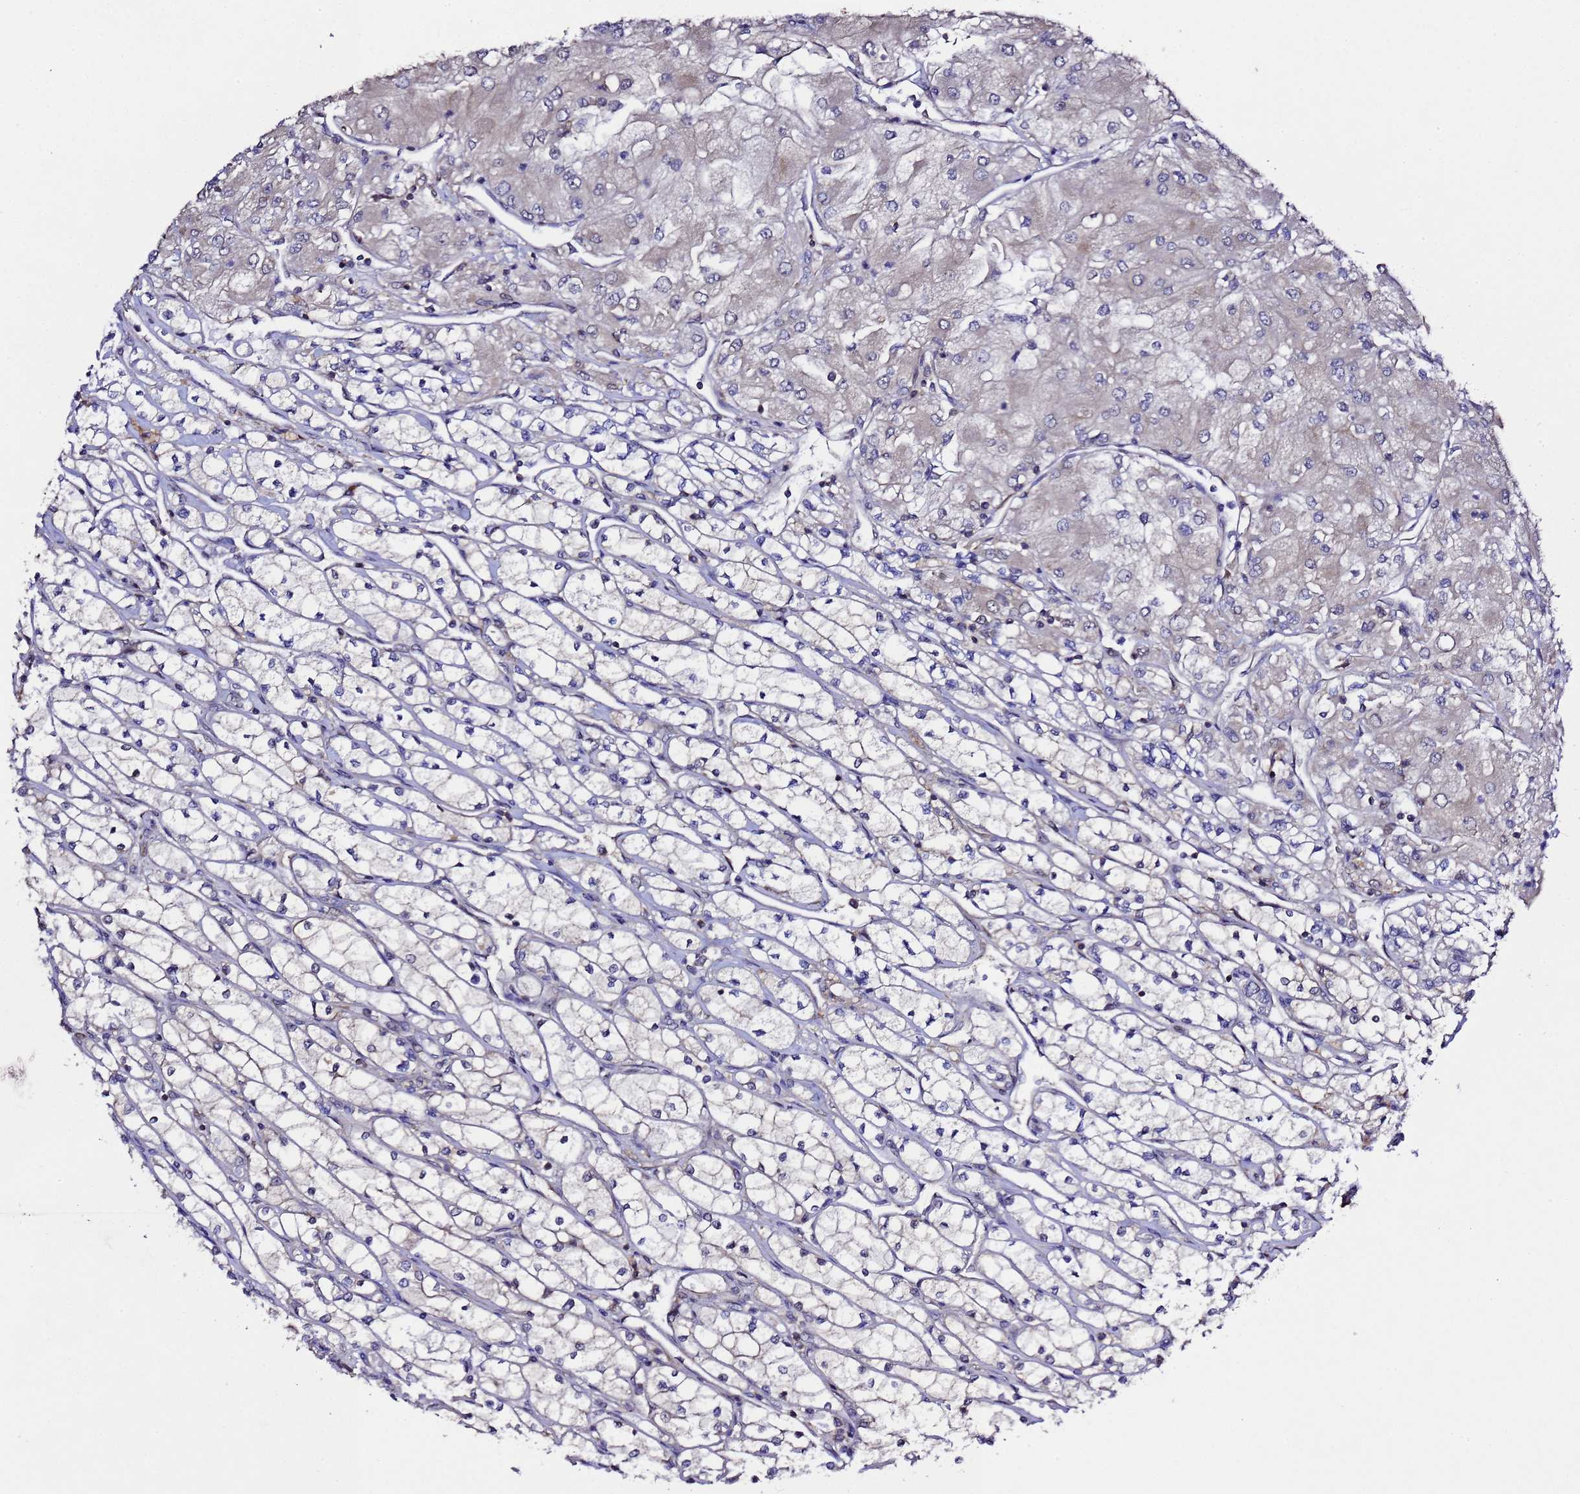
{"staining": {"intensity": "negative", "quantity": "none", "location": "none"}, "tissue": "renal cancer", "cell_type": "Tumor cells", "image_type": "cancer", "snomed": [{"axis": "morphology", "description": "Adenocarcinoma, NOS"}, {"axis": "topography", "description": "Kidney"}], "caption": "Tumor cells show no significant expression in renal adenocarcinoma.", "gene": "ALG3", "patient": {"sex": "male", "age": 80}}